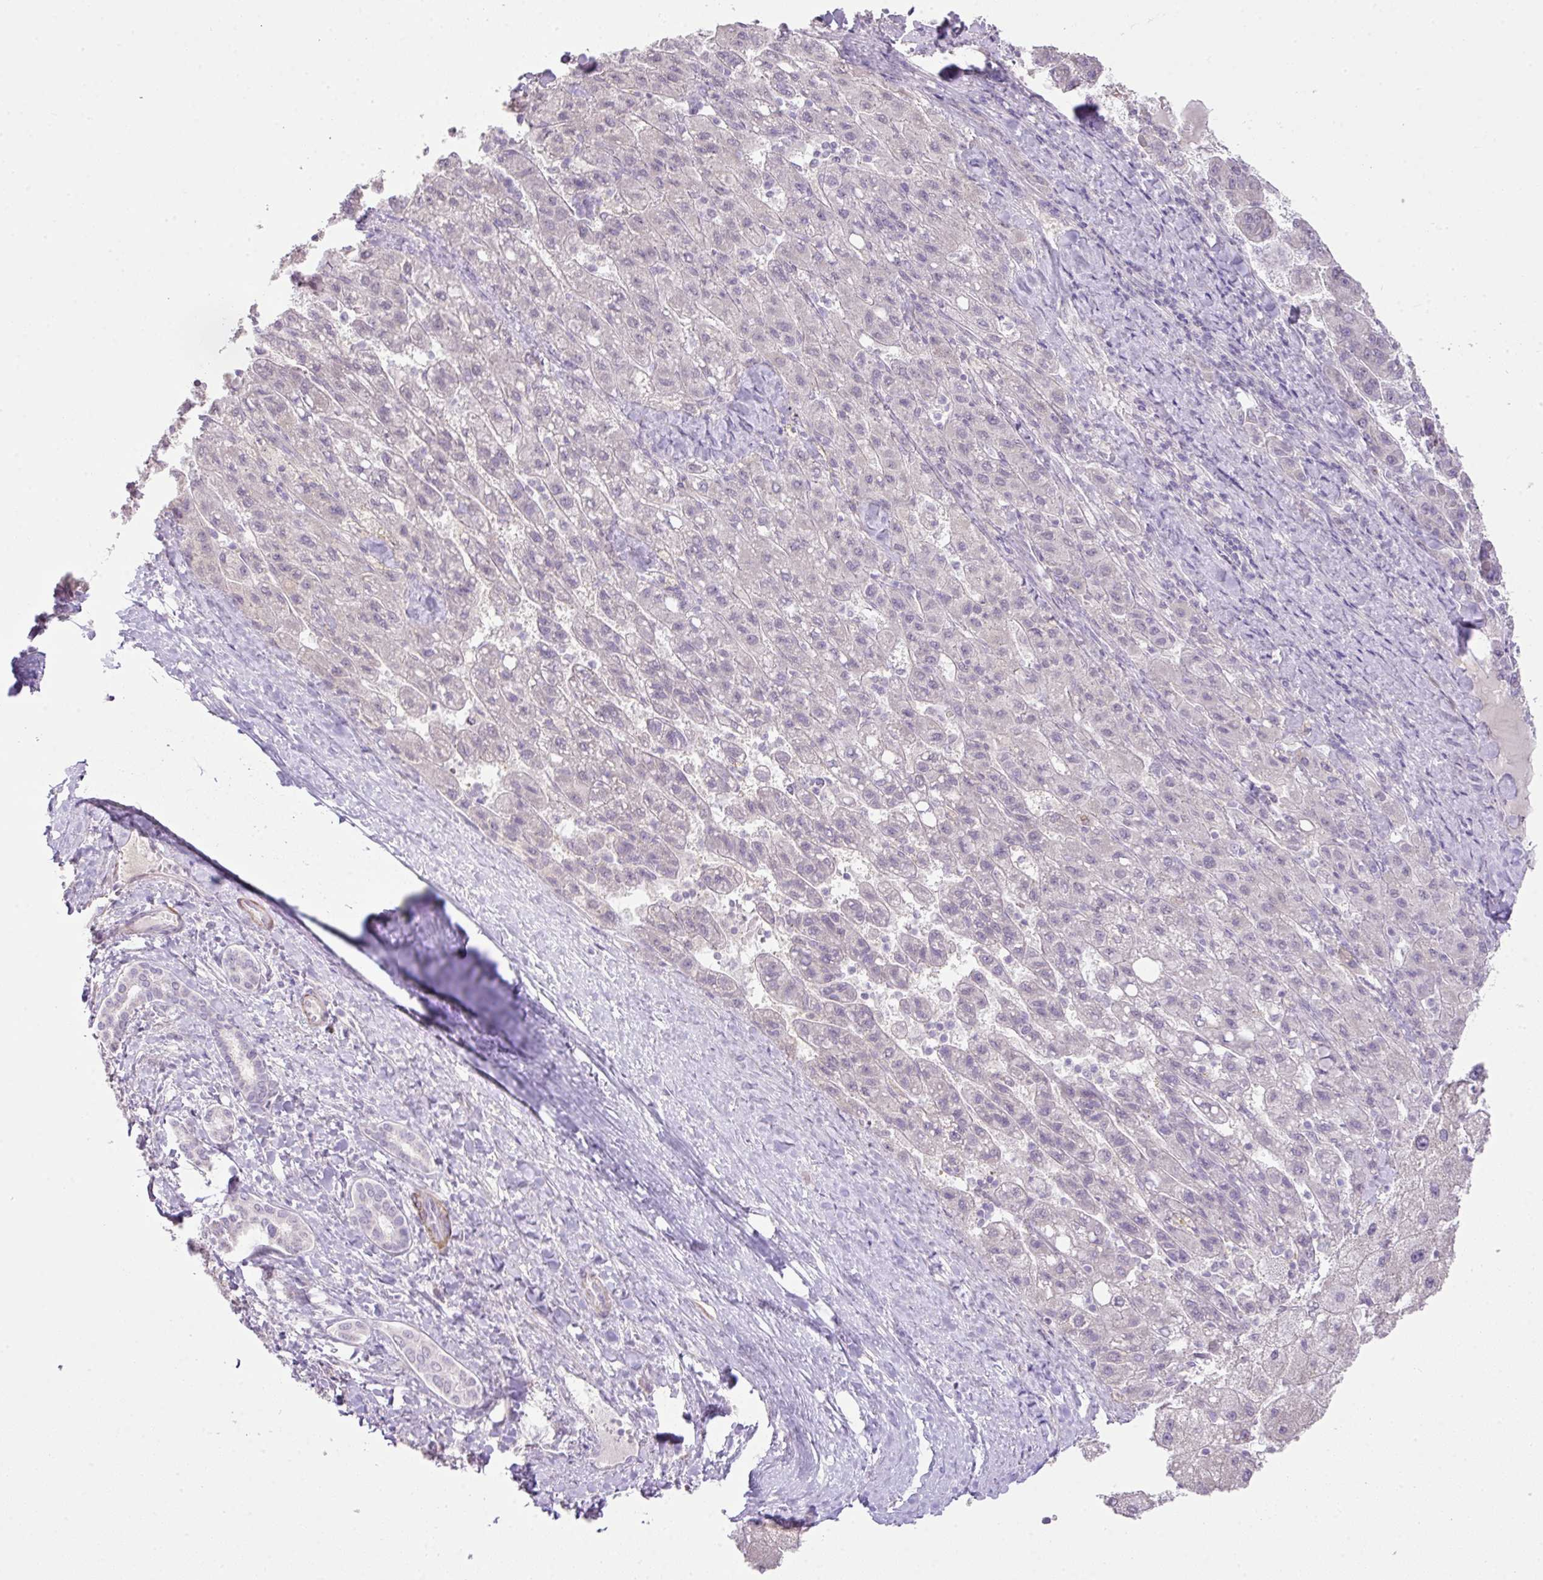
{"staining": {"intensity": "negative", "quantity": "none", "location": "none"}, "tissue": "liver cancer", "cell_type": "Tumor cells", "image_type": "cancer", "snomed": [{"axis": "morphology", "description": "Carcinoma, Hepatocellular, NOS"}, {"axis": "topography", "description": "Liver"}], "caption": "Immunohistochemistry histopathology image of neoplastic tissue: human liver hepatocellular carcinoma stained with DAB (3,3'-diaminobenzidine) exhibits no significant protein expression in tumor cells.", "gene": "DIP2A", "patient": {"sex": "female", "age": 82}}